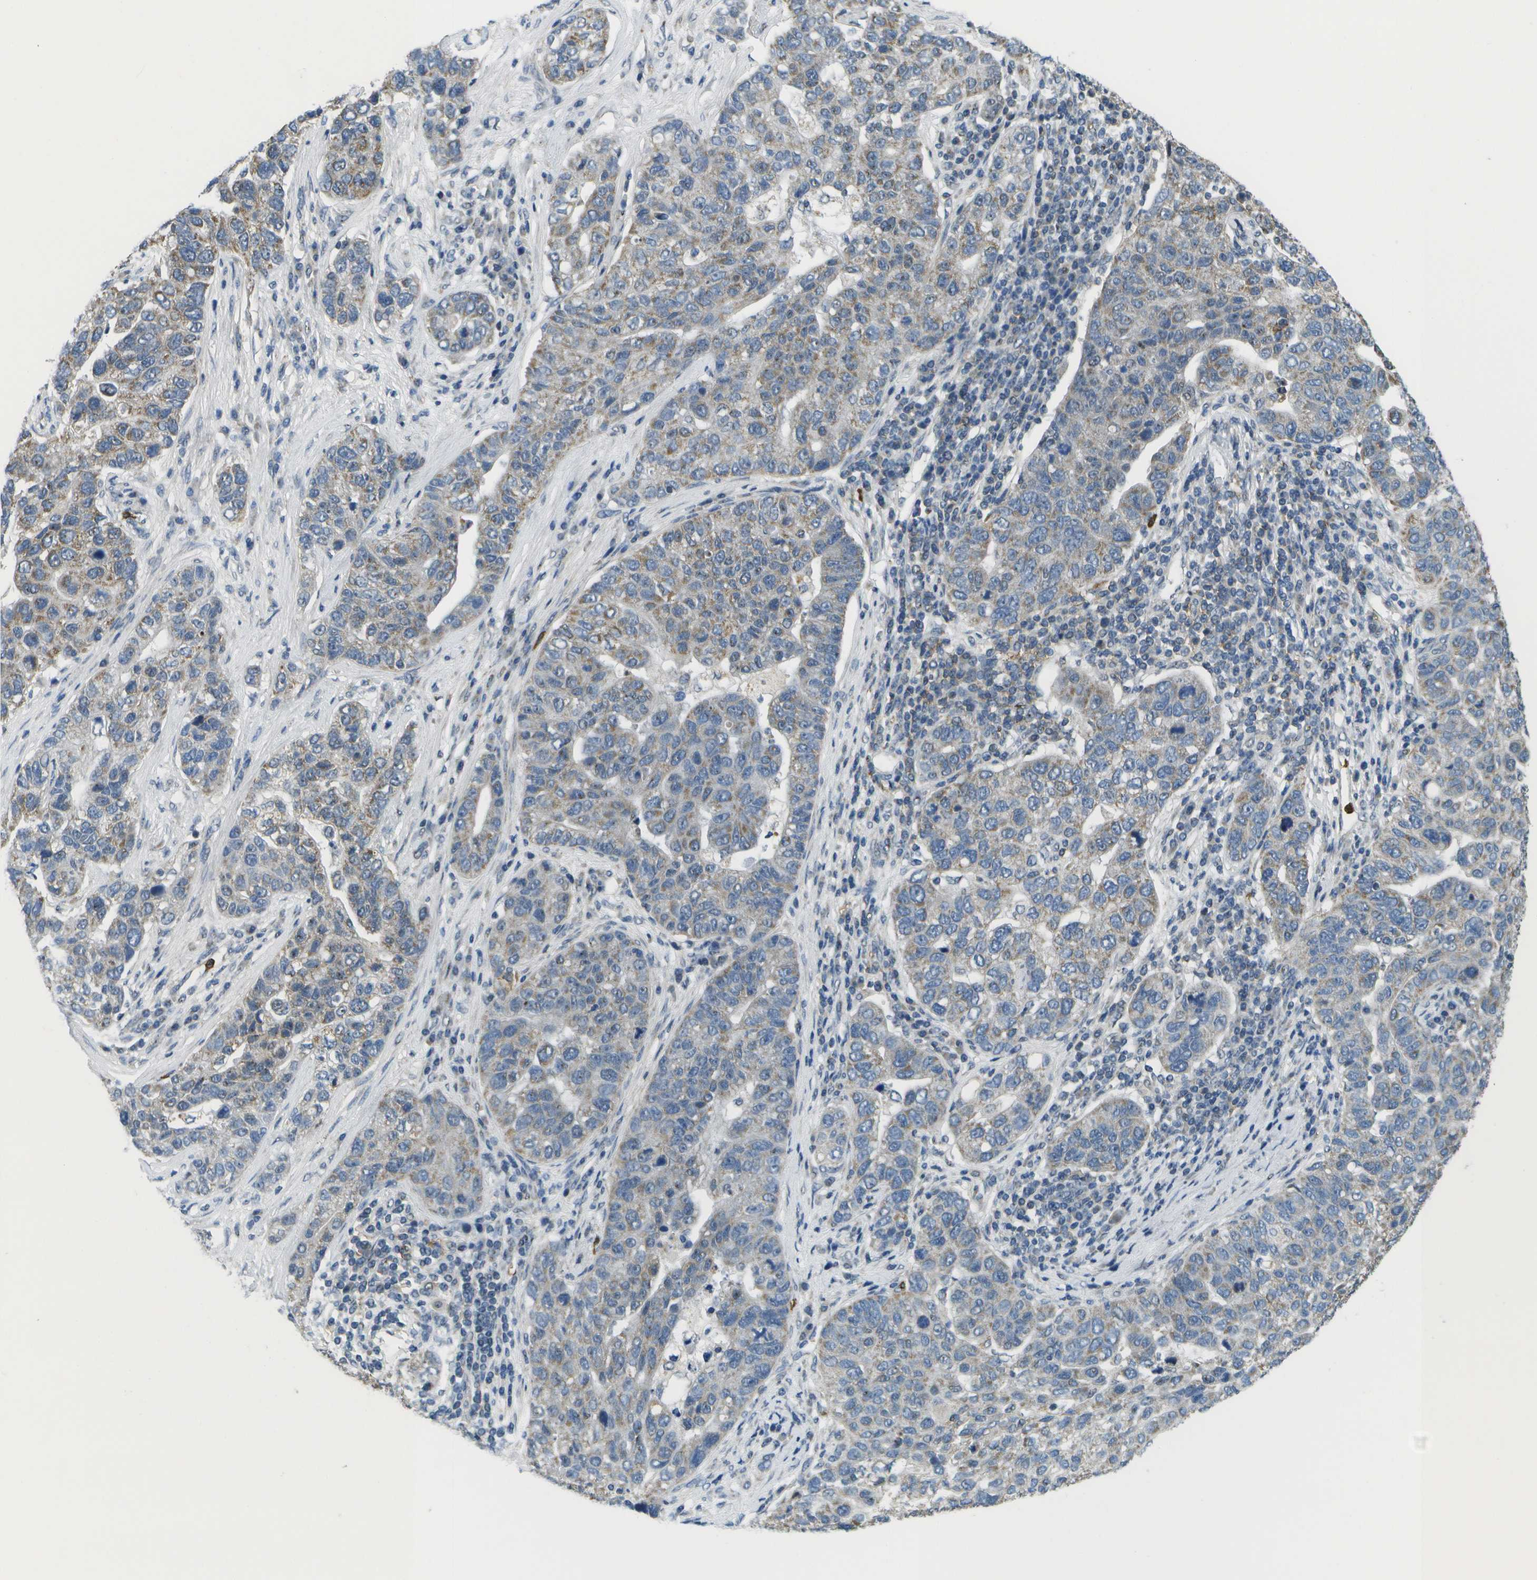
{"staining": {"intensity": "weak", "quantity": "25%-75%", "location": "cytoplasmic/membranous"}, "tissue": "pancreatic cancer", "cell_type": "Tumor cells", "image_type": "cancer", "snomed": [{"axis": "morphology", "description": "Adenocarcinoma, NOS"}, {"axis": "topography", "description": "Pancreas"}], "caption": "An IHC image of neoplastic tissue is shown. Protein staining in brown shows weak cytoplasmic/membranous positivity in adenocarcinoma (pancreatic) within tumor cells. Ihc stains the protein in brown and the nuclei are stained blue.", "gene": "GALNT15", "patient": {"sex": "female", "age": 61}}